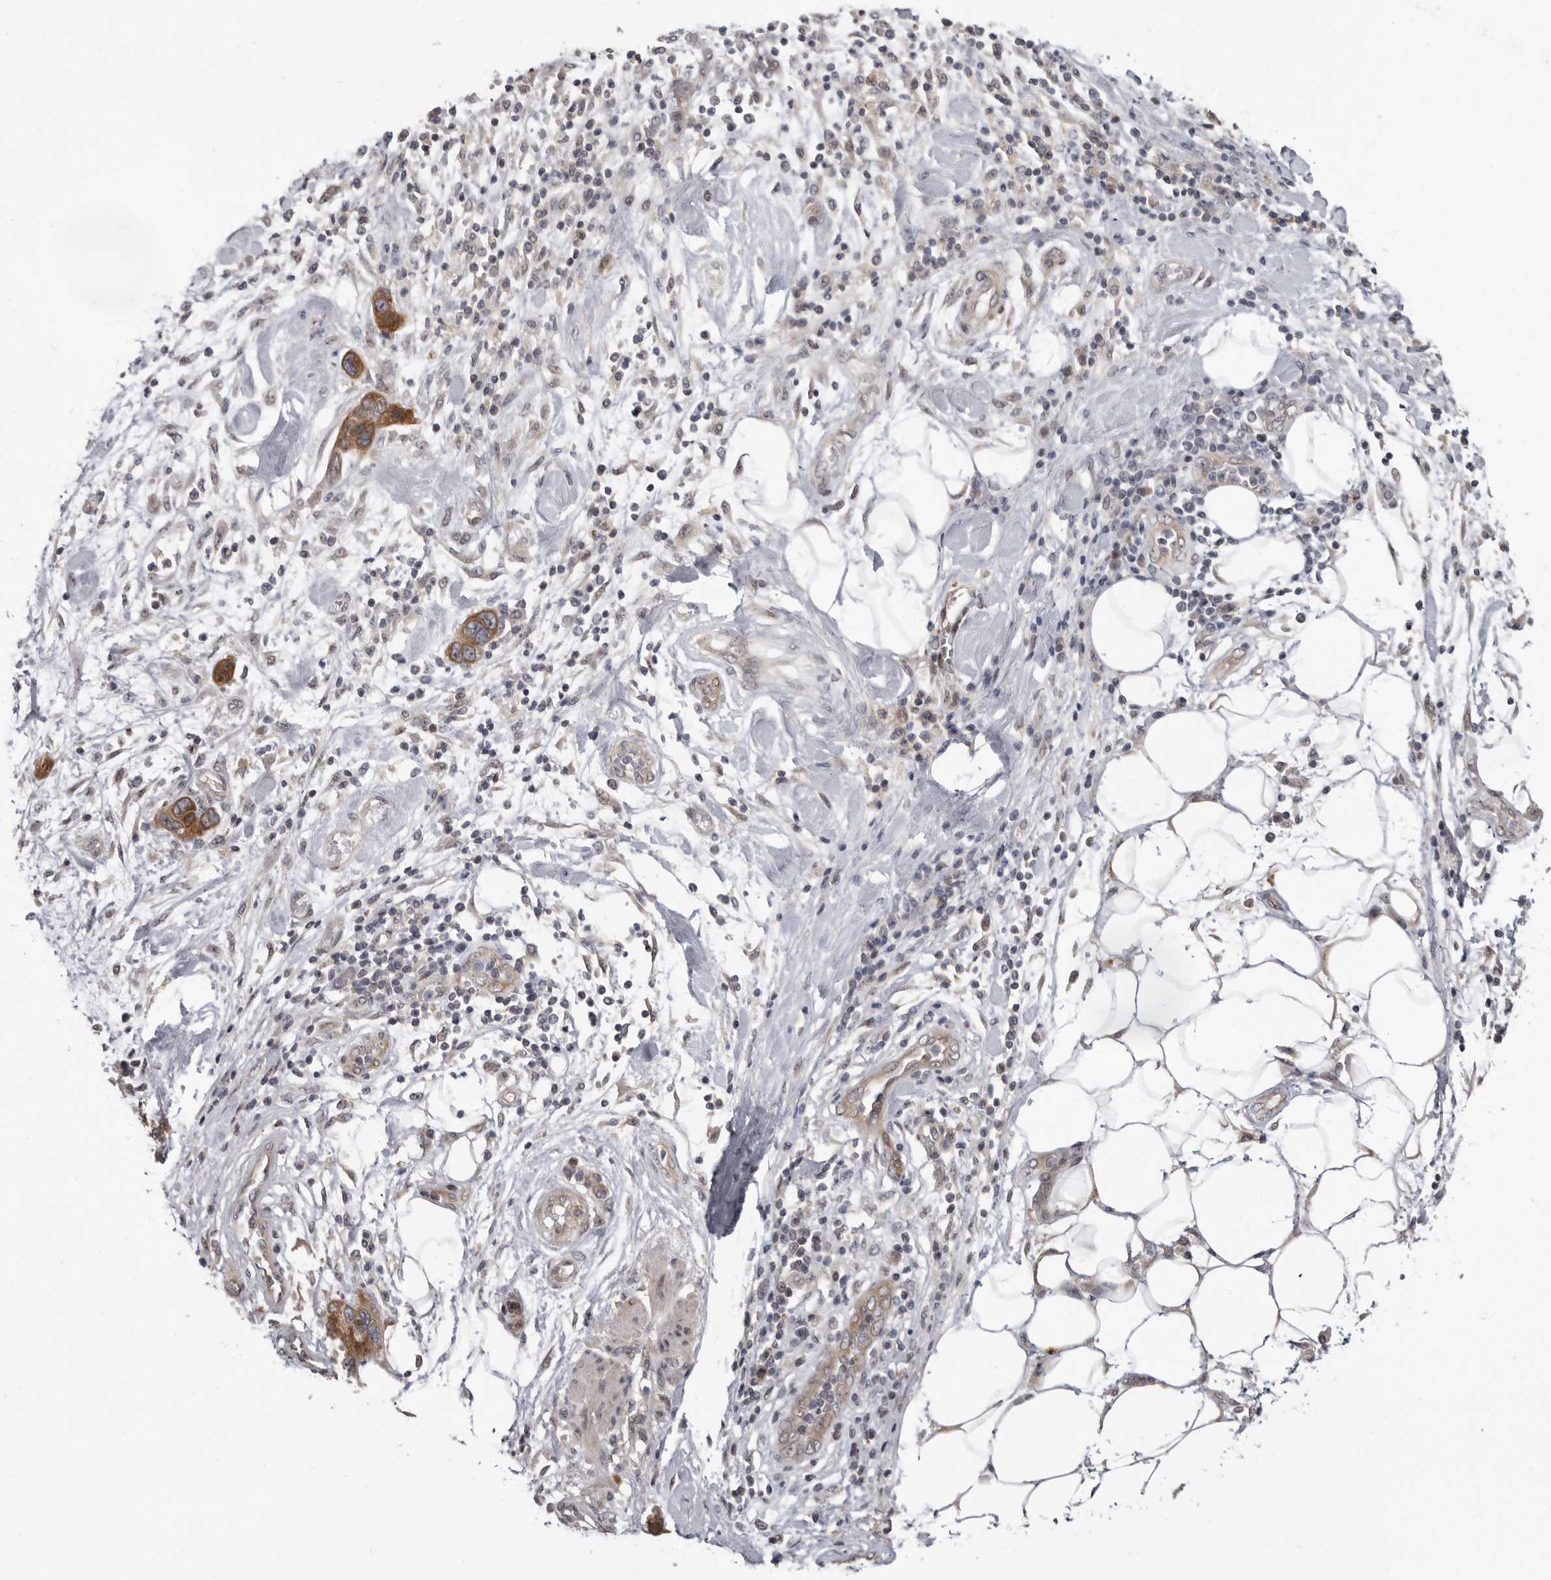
{"staining": {"intensity": "moderate", "quantity": ">75%", "location": "cytoplasmic/membranous"}, "tissue": "pancreatic cancer", "cell_type": "Tumor cells", "image_type": "cancer", "snomed": [{"axis": "morphology", "description": "Normal tissue, NOS"}, {"axis": "morphology", "description": "Adenocarcinoma, NOS"}, {"axis": "topography", "description": "Pancreas"}], "caption": "High-power microscopy captured an immunohistochemistry (IHC) histopathology image of adenocarcinoma (pancreatic), revealing moderate cytoplasmic/membranous staining in about >75% of tumor cells.", "gene": "BAD", "patient": {"sex": "female", "age": 71}}